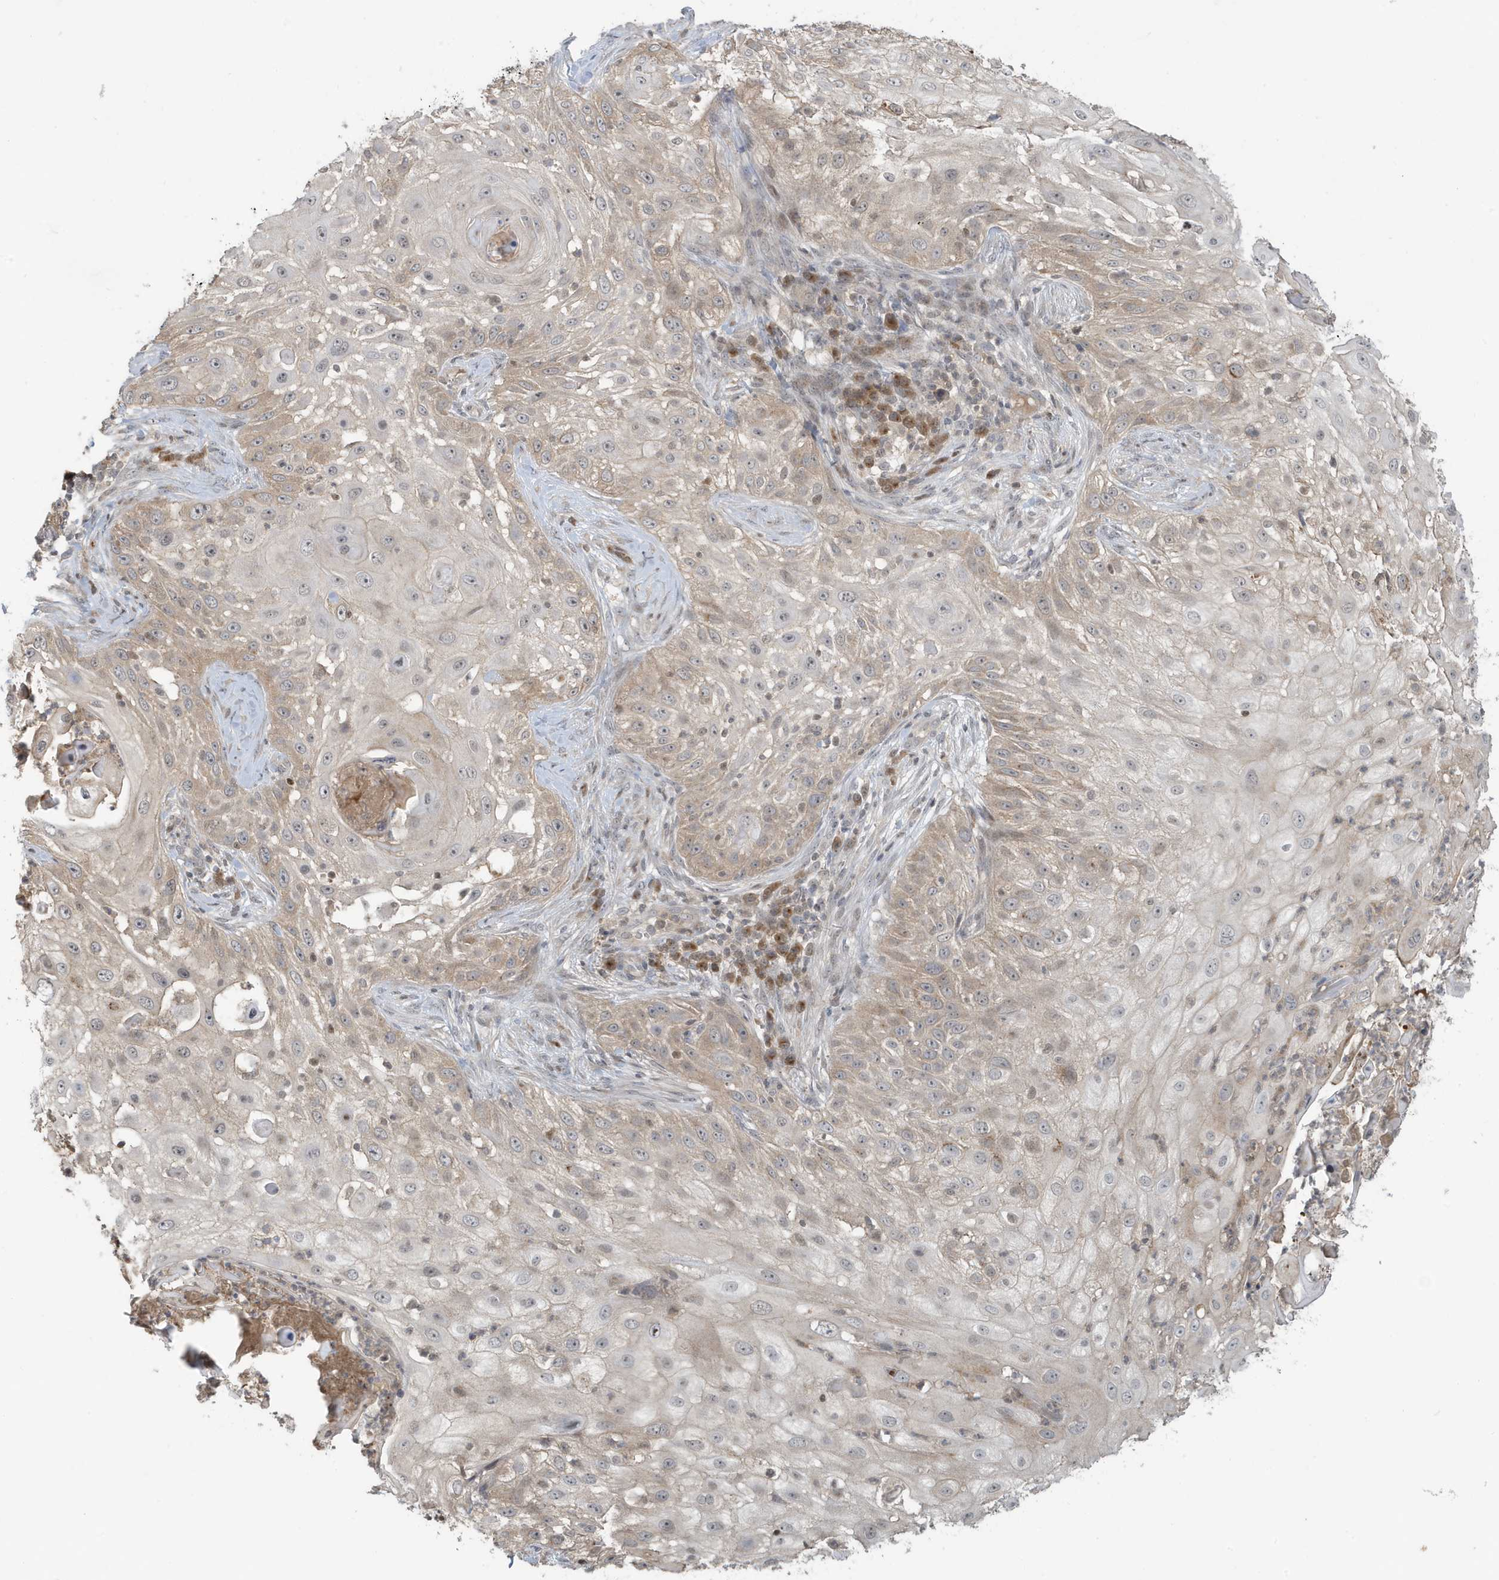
{"staining": {"intensity": "weak", "quantity": "25%-75%", "location": "cytoplasmic/membranous"}, "tissue": "skin cancer", "cell_type": "Tumor cells", "image_type": "cancer", "snomed": [{"axis": "morphology", "description": "Squamous cell carcinoma, NOS"}, {"axis": "topography", "description": "Skin"}], "caption": "Immunohistochemistry (IHC) micrograph of neoplastic tissue: squamous cell carcinoma (skin) stained using immunohistochemistry (IHC) demonstrates low levels of weak protein expression localized specifically in the cytoplasmic/membranous of tumor cells, appearing as a cytoplasmic/membranous brown color.", "gene": "PRRT3", "patient": {"sex": "female", "age": 44}}